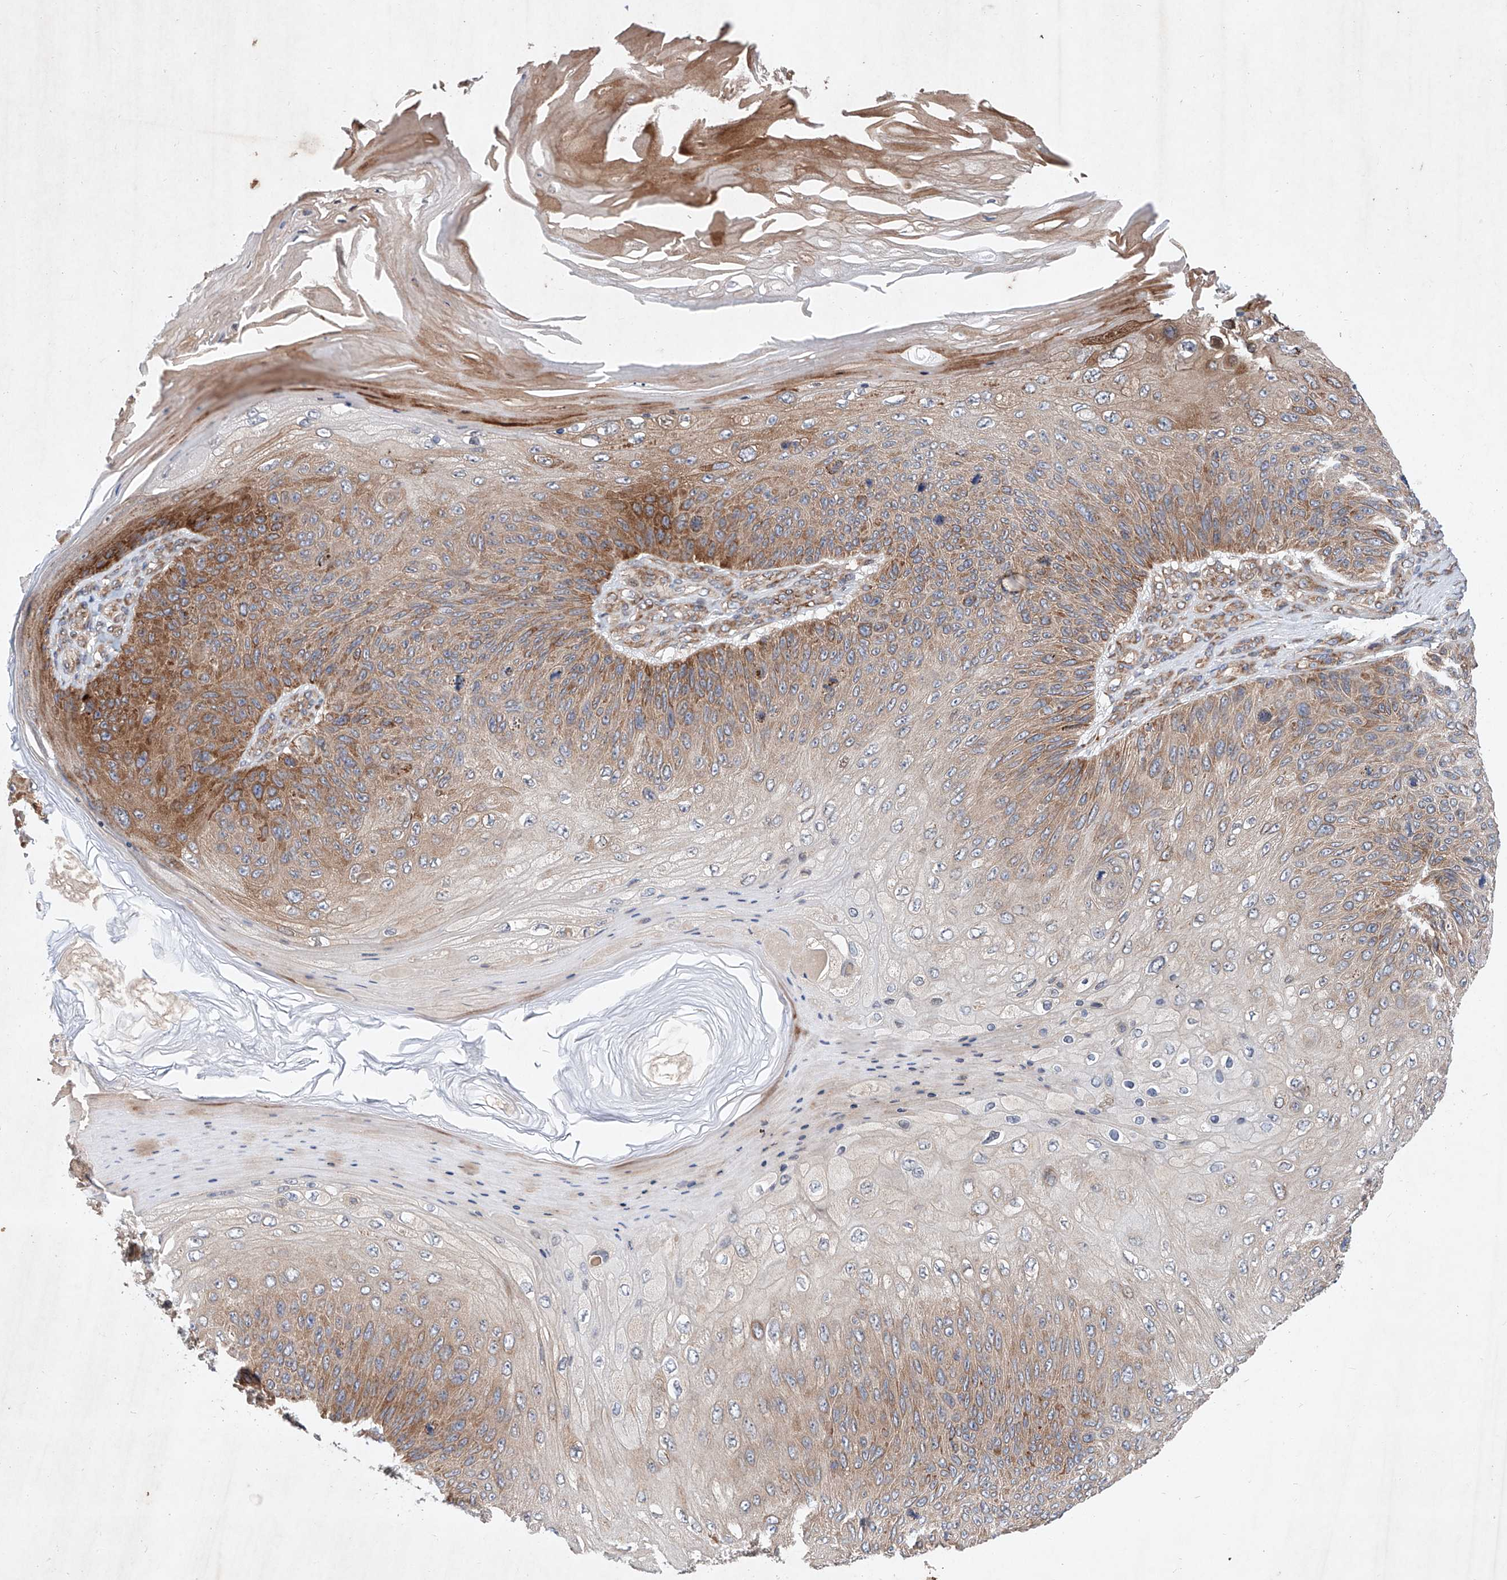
{"staining": {"intensity": "strong", "quantity": "25%-75%", "location": "cytoplasmic/membranous"}, "tissue": "skin cancer", "cell_type": "Tumor cells", "image_type": "cancer", "snomed": [{"axis": "morphology", "description": "Squamous cell carcinoma, NOS"}, {"axis": "topography", "description": "Skin"}], "caption": "Tumor cells show high levels of strong cytoplasmic/membranous staining in approximately 25%-75% of cells in human skin squamous cell carcinoma. (Stains: DAB in brown, nuclei in blue, Microscopy: brightfield microscopy at high magnification).", "gene": "FASTK", "patient": {"sex": "female", "age": 88}}